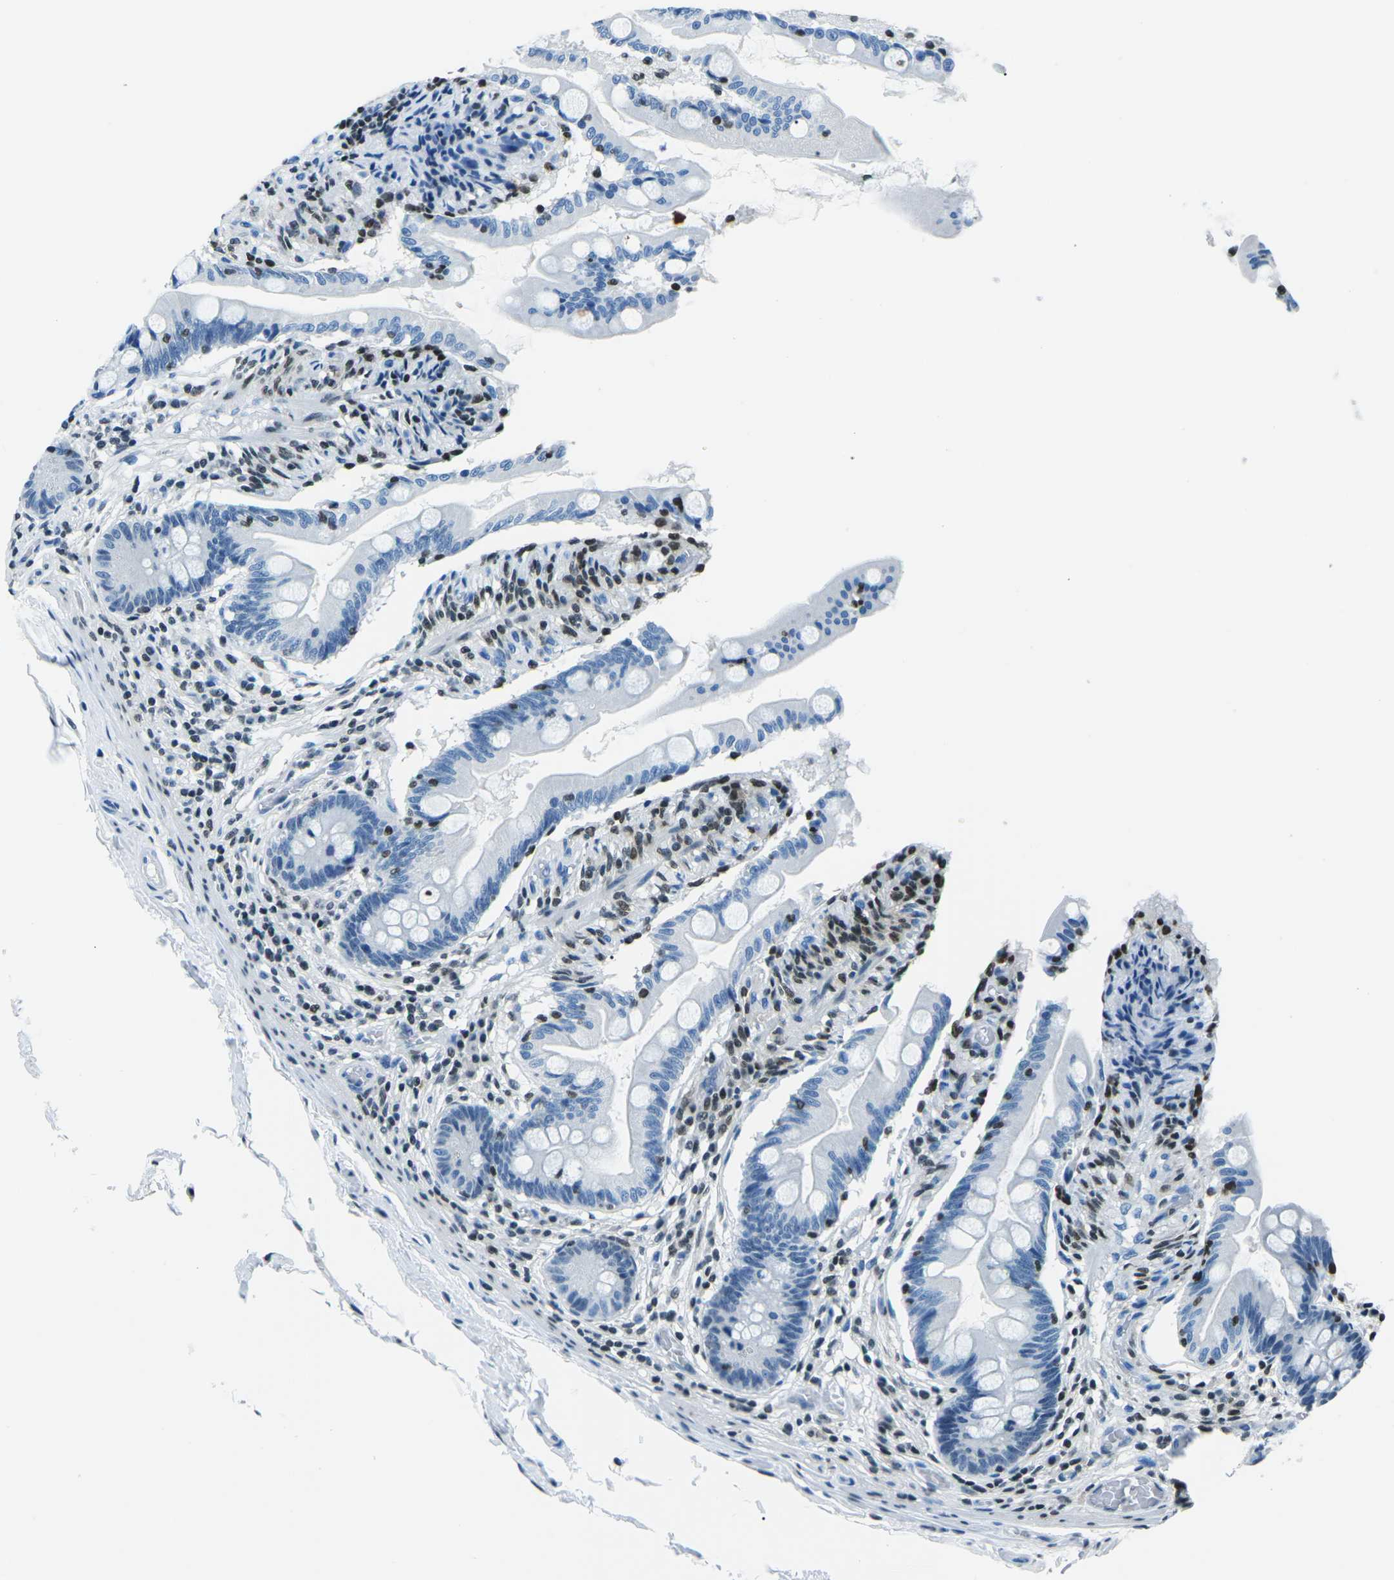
{"staining": {"intensity": "negative", "quantity": "none", "location": "none"}, "tissue": "small intestine", "cell_type": "Glandular cells", "image_type": "normal", "snomed": [{"axis": "morphology", "description": "Normal tissue, NOS"}, {"axis": "topography", "description": "Small intestine"}], "caption": "The histopathology image demonstrates no staining of glandular cells in unremarkable small intestine.", "gene": "CELF2", "patient": {"sex": "female", "age": 56}}